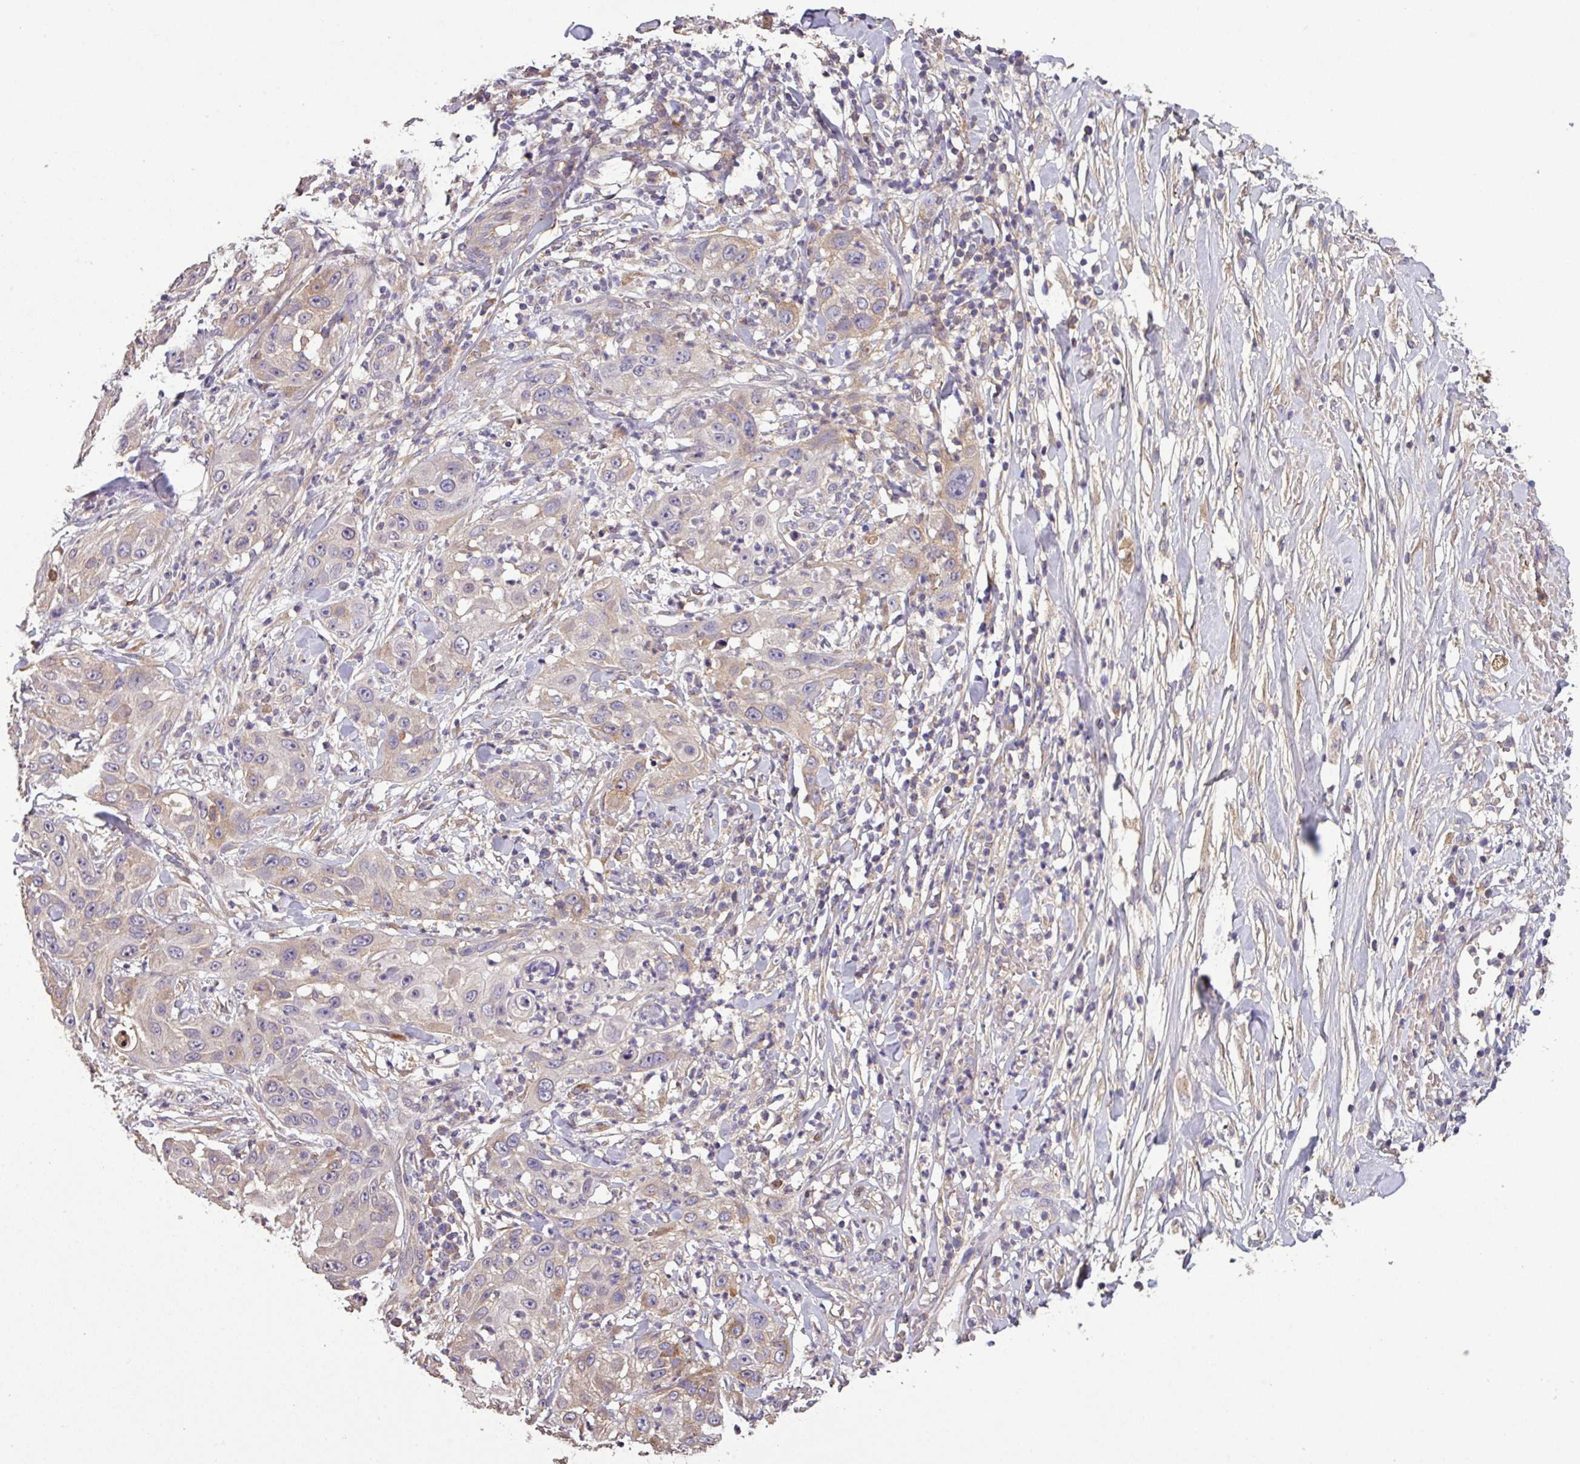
{"staining": {"intensity": "moderate", "quantity": "<25%", "location": "cytoplasmic/membranous"}, "tissue": "skin cancer", "cell_type": "Tumor cells", "image_type": "cancer", "snomed": [{"axis": "morphology", "description": "Squamous cell carcinoma, NOS"}, {"axis": "topography", "description": "Skin"}], "caption": "Tumor cells reveal low levels of moderate cytoplasmic/membranous positivity in approximately <25% of cells in human skin squamous cell carcinoma. Using DAB (3,3'-diaminobenzidine) (brown) and hematoxylin (blue) stains, captured at high magnification using brightfield microscopy.", "gene": "ISLR", "patient": {"sex": "female", "age": 44}}